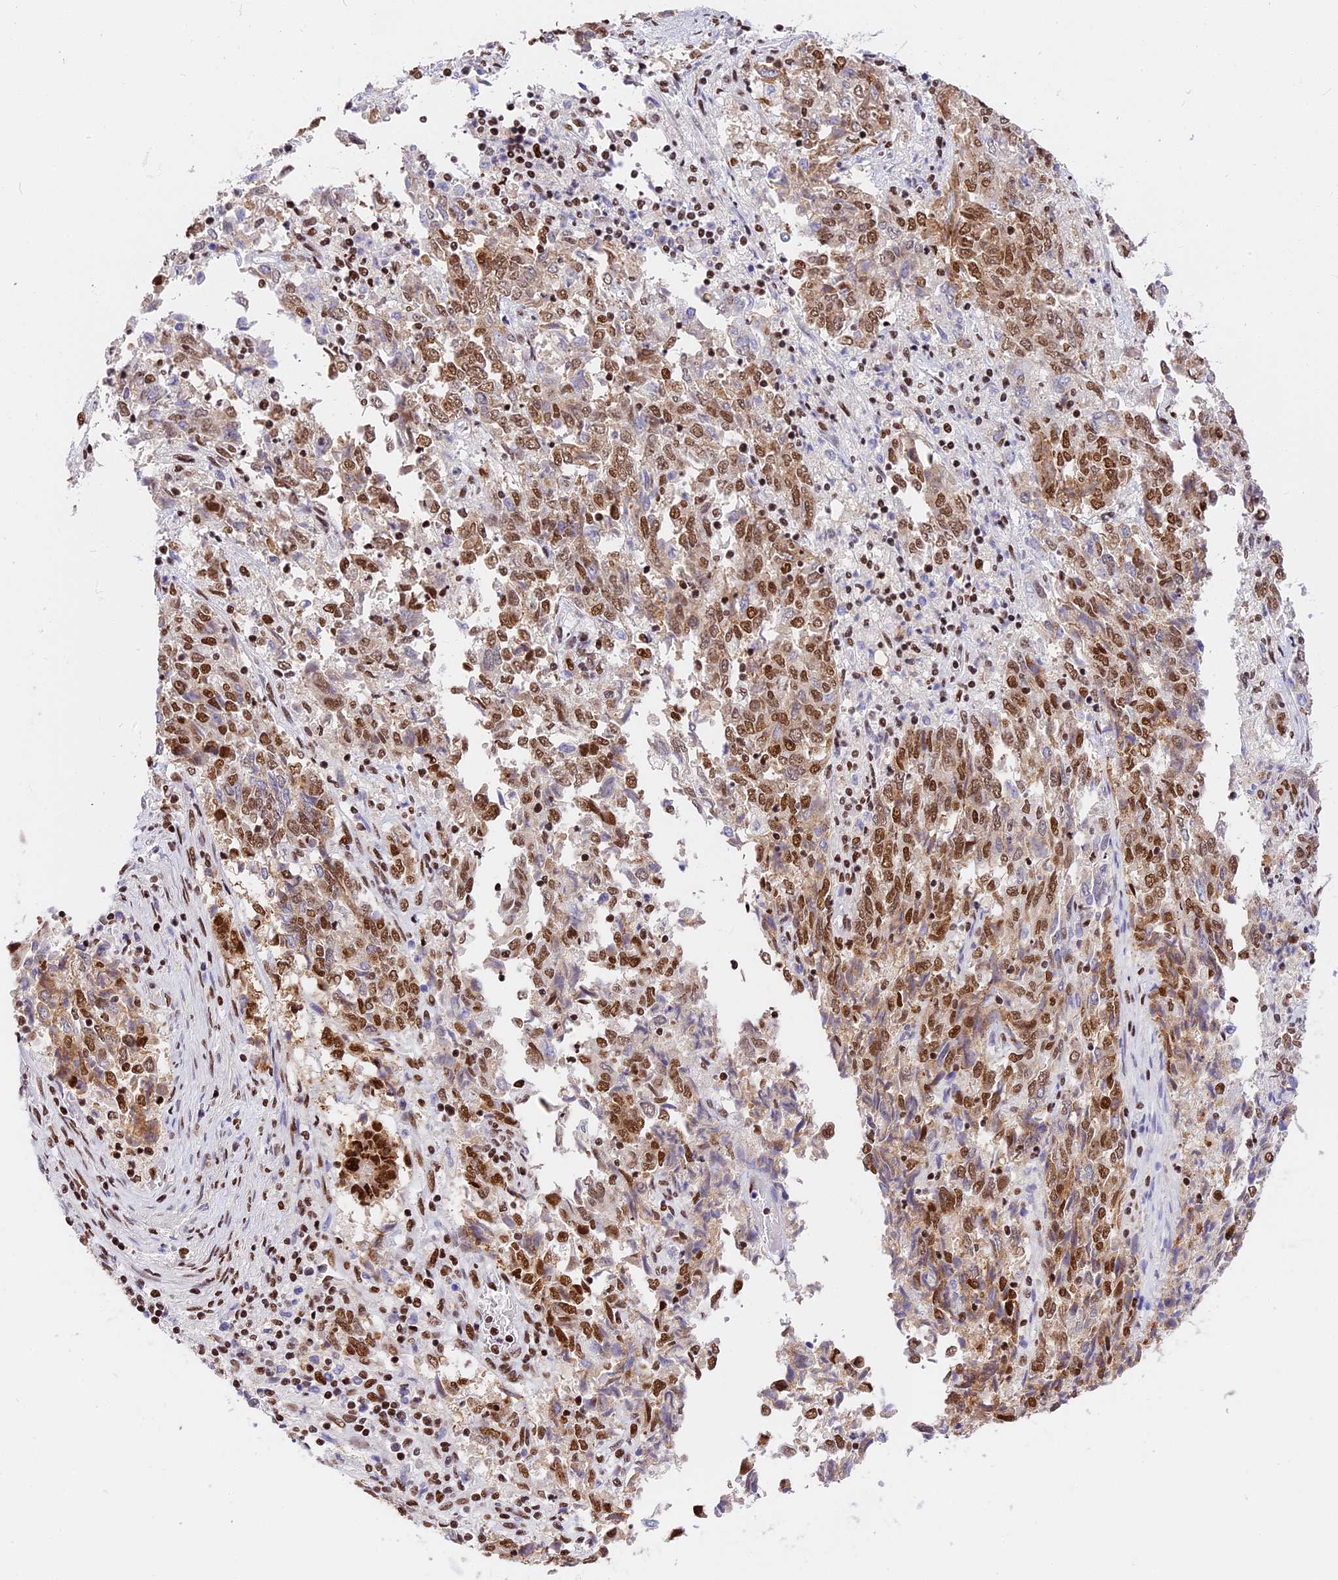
{"staining": {"intensity": "strong", "quantity": ">75%", "location": "nuclear"}, "tissue": "endometrial cancer", "cell_type": "Tumor cells", "image_type": "cancer", "snomed": [{"axis": "morphology", "description": "Adenocarcinoma, NOS"}, {"axis": "topography", "description": "Endometrium"}], "caption": "High-magnification brightfield microscopy of endometrial adenocarcinoma stained with DAB (3,3'-diaminobenzidine) (brown) and counterstained with hematoxylin (blue). tumor cells exhibit strong nuclear positivity is present in approximately>75% of cells.", "gene": "SBNO1", "patient": {"sex": "female", "age": 80}}